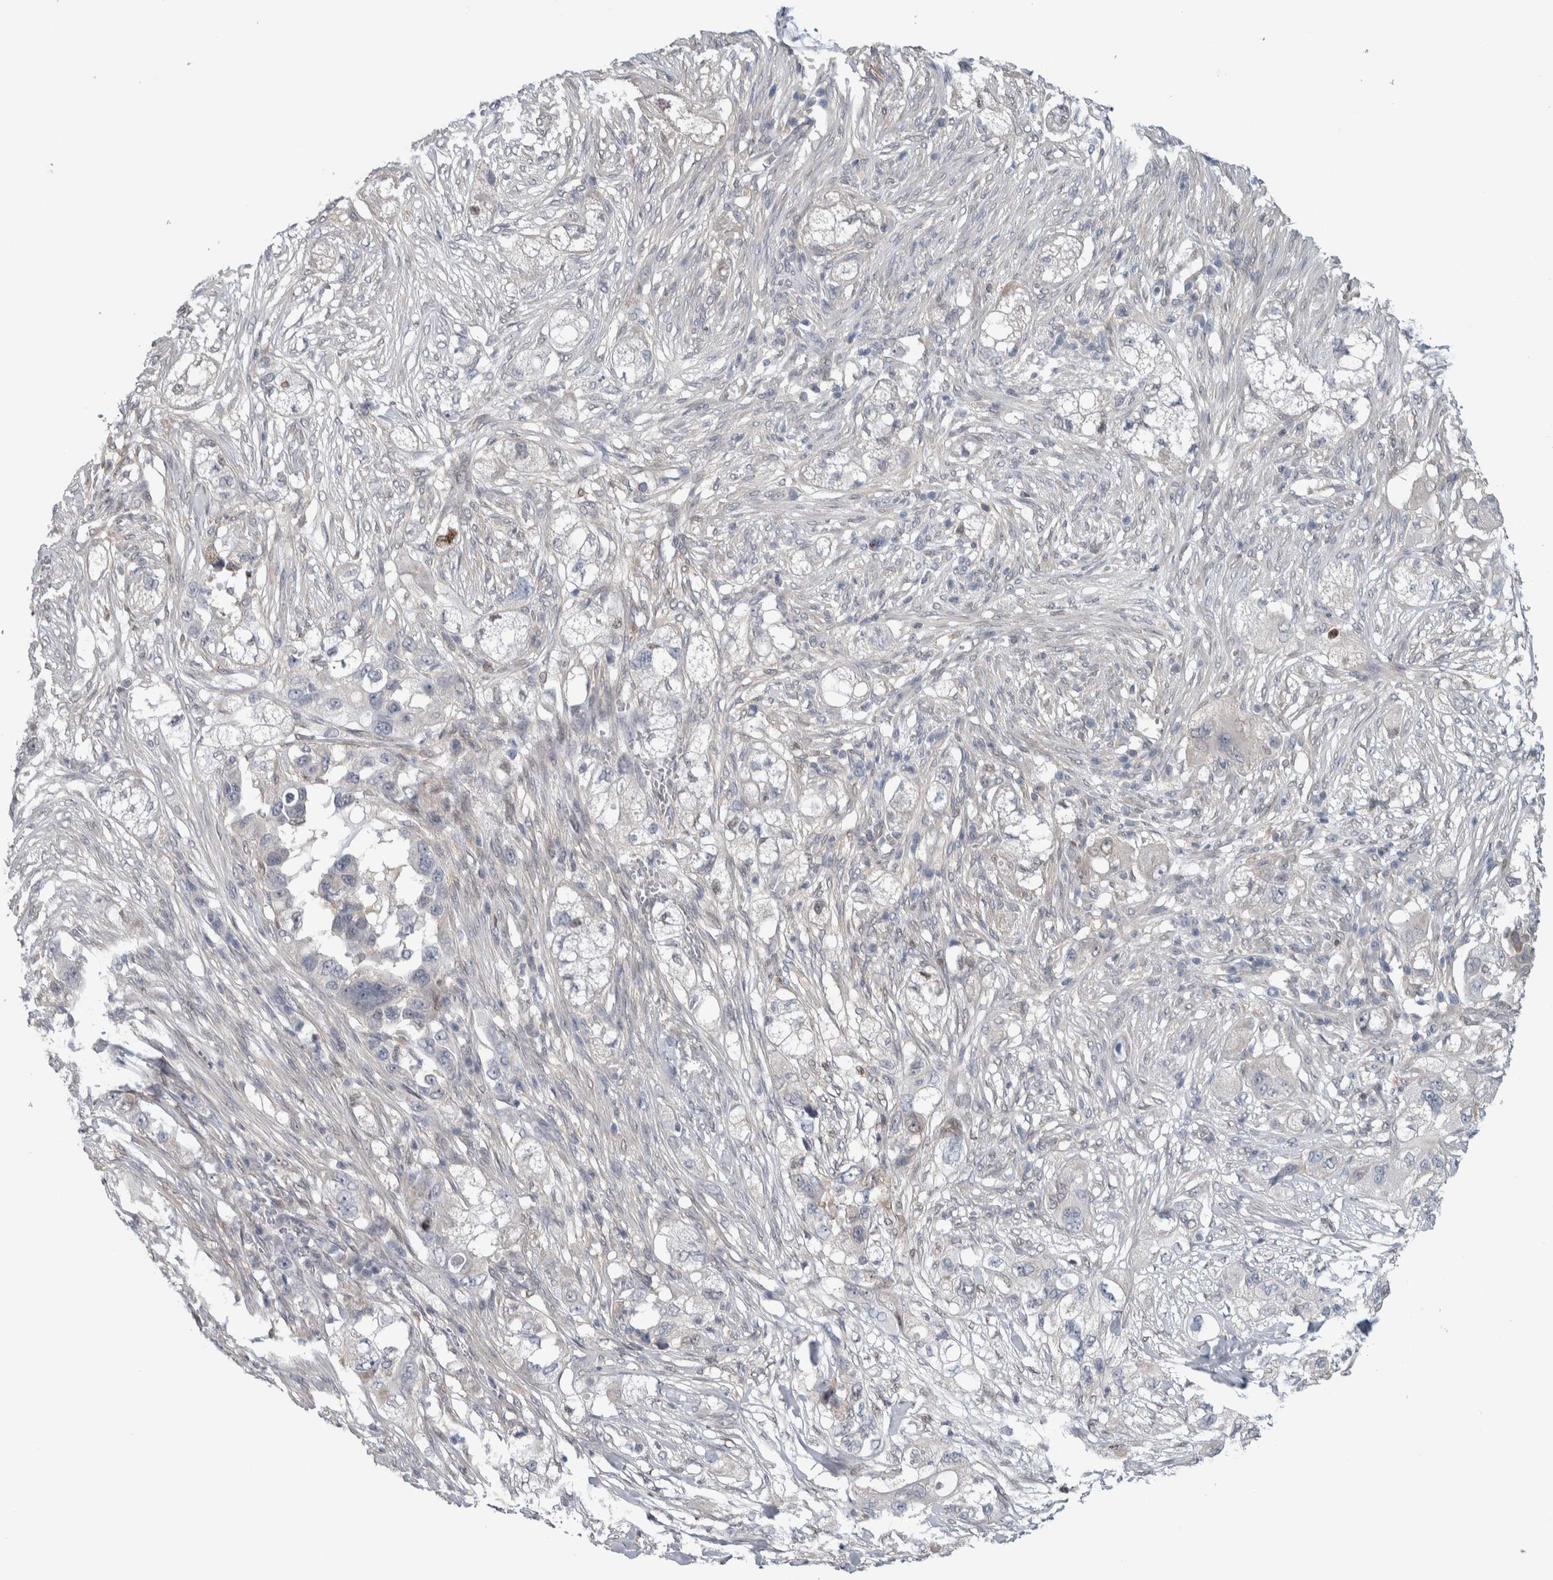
{"staining": {"intensity": "negative", "quantity": "none", "location": "none"}, "tissue": "pancreatic cancer", "cell_type": "Tumor cells", "image_type": "cancer", "snomed": [{"axis": "morphology", "description": "Adenocarcinoma, NOS"}, {"axis": "topography", "description": "Pancreas"}], "caption": "Adenocarcinoma (pancreatic) stained for a protein using immunohistochemistry reveals no staining tumor cells.", "gene": "TAX1BP1", "patient": {"sex": "female", "age": 78}}